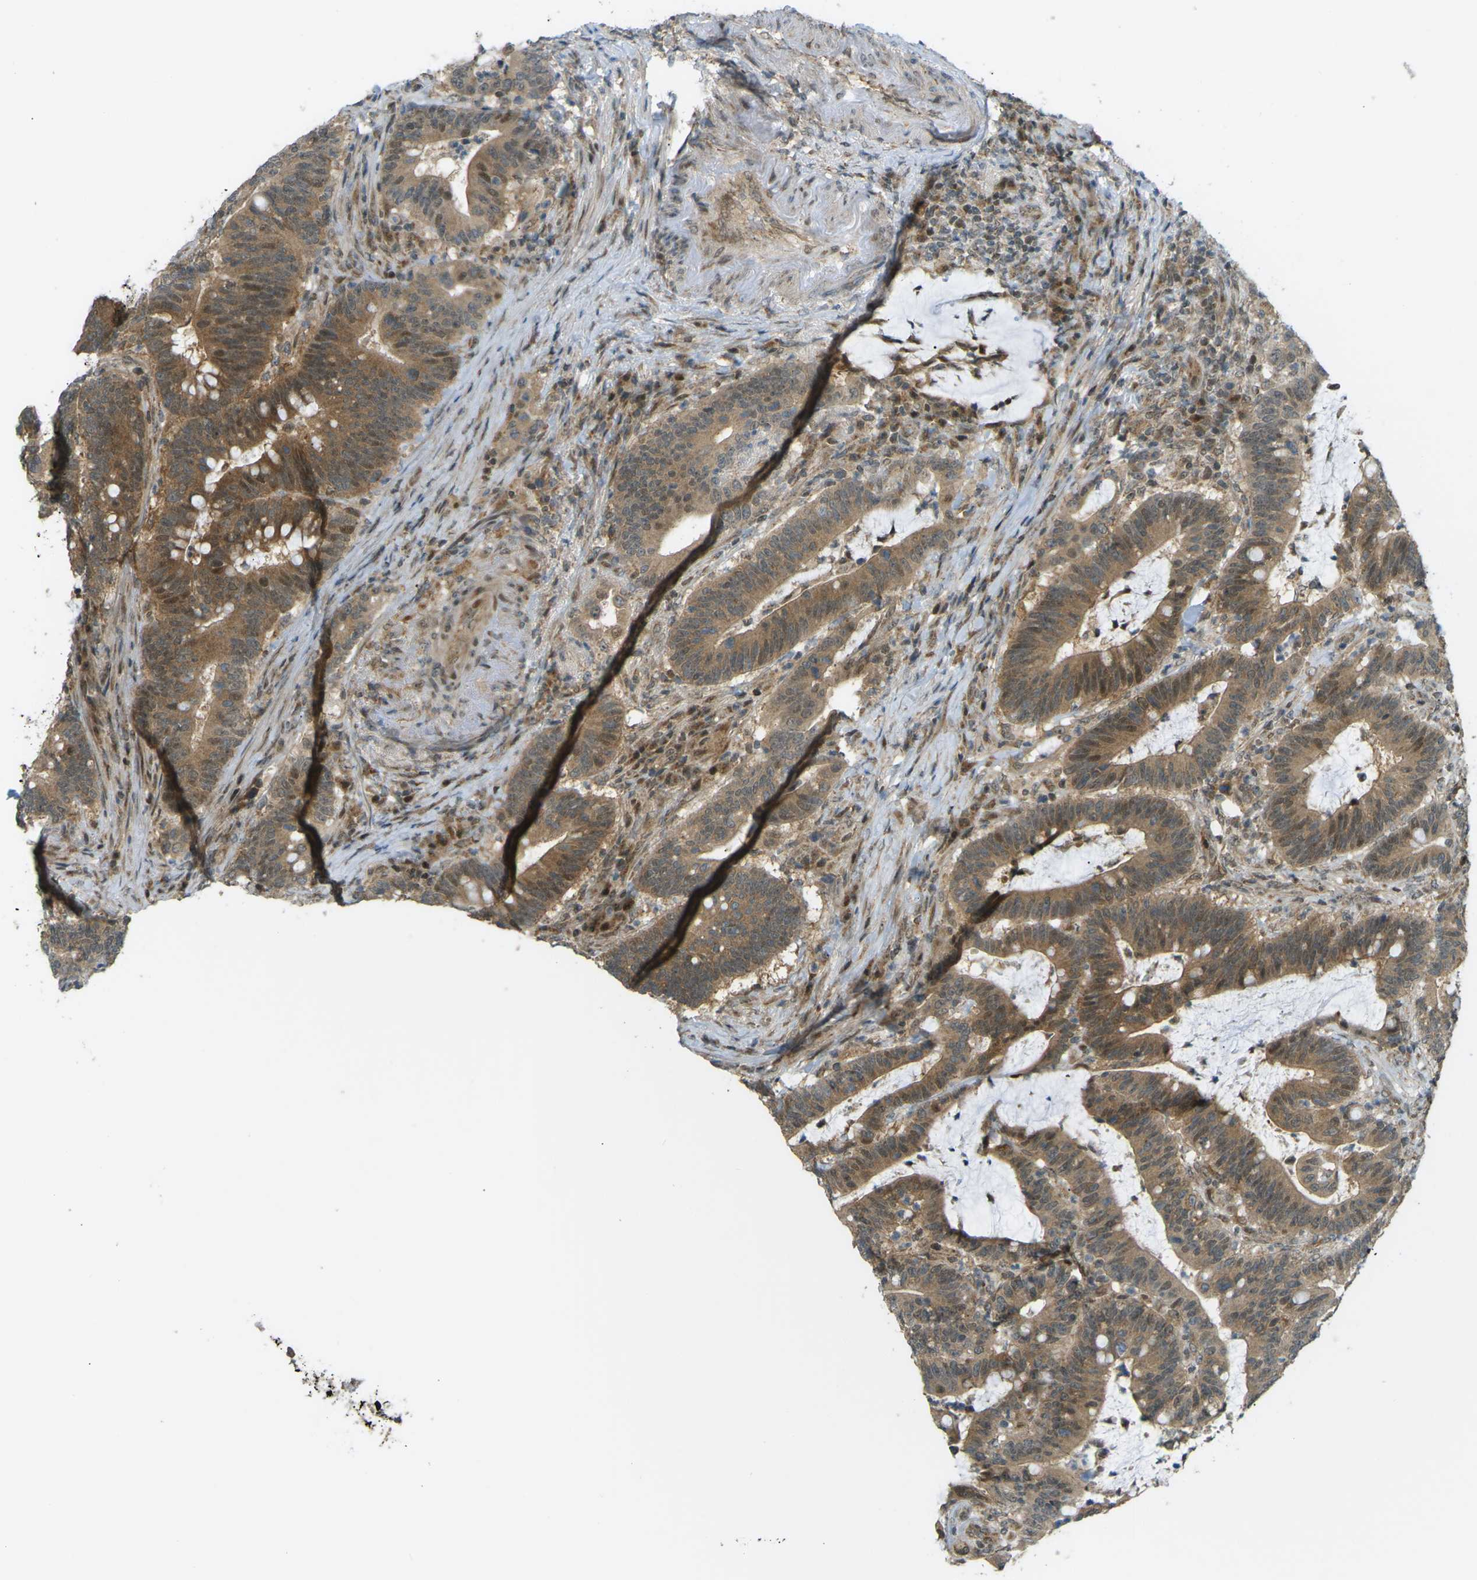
{"staining": {"intensity": "moderate", "quantity": ">75%", "location": "cytoplasmic/membranous,nuclear"}, "tissue": "colorectal cancer", "cell_type": "Tumor cells", "image_type": "cancer", "snomed": [{"axis": "morphology", "description": "Normal tissue, NOS"}, {"axis": "morphology", "description": "Adenocarcinoma, NOS"}, {"axis": "topography", "description": "Colon"}], "caption": "Approximately >75% of tumor cells in human colorectal cancer (adenocarcinoma) exhibit moderate cytoplasmic/membranous and nuclear protein staining as visualized by brown immunohistochemical staining.", "gene": "CCDC186", "patient": {"sex": "female", "age": 66}}